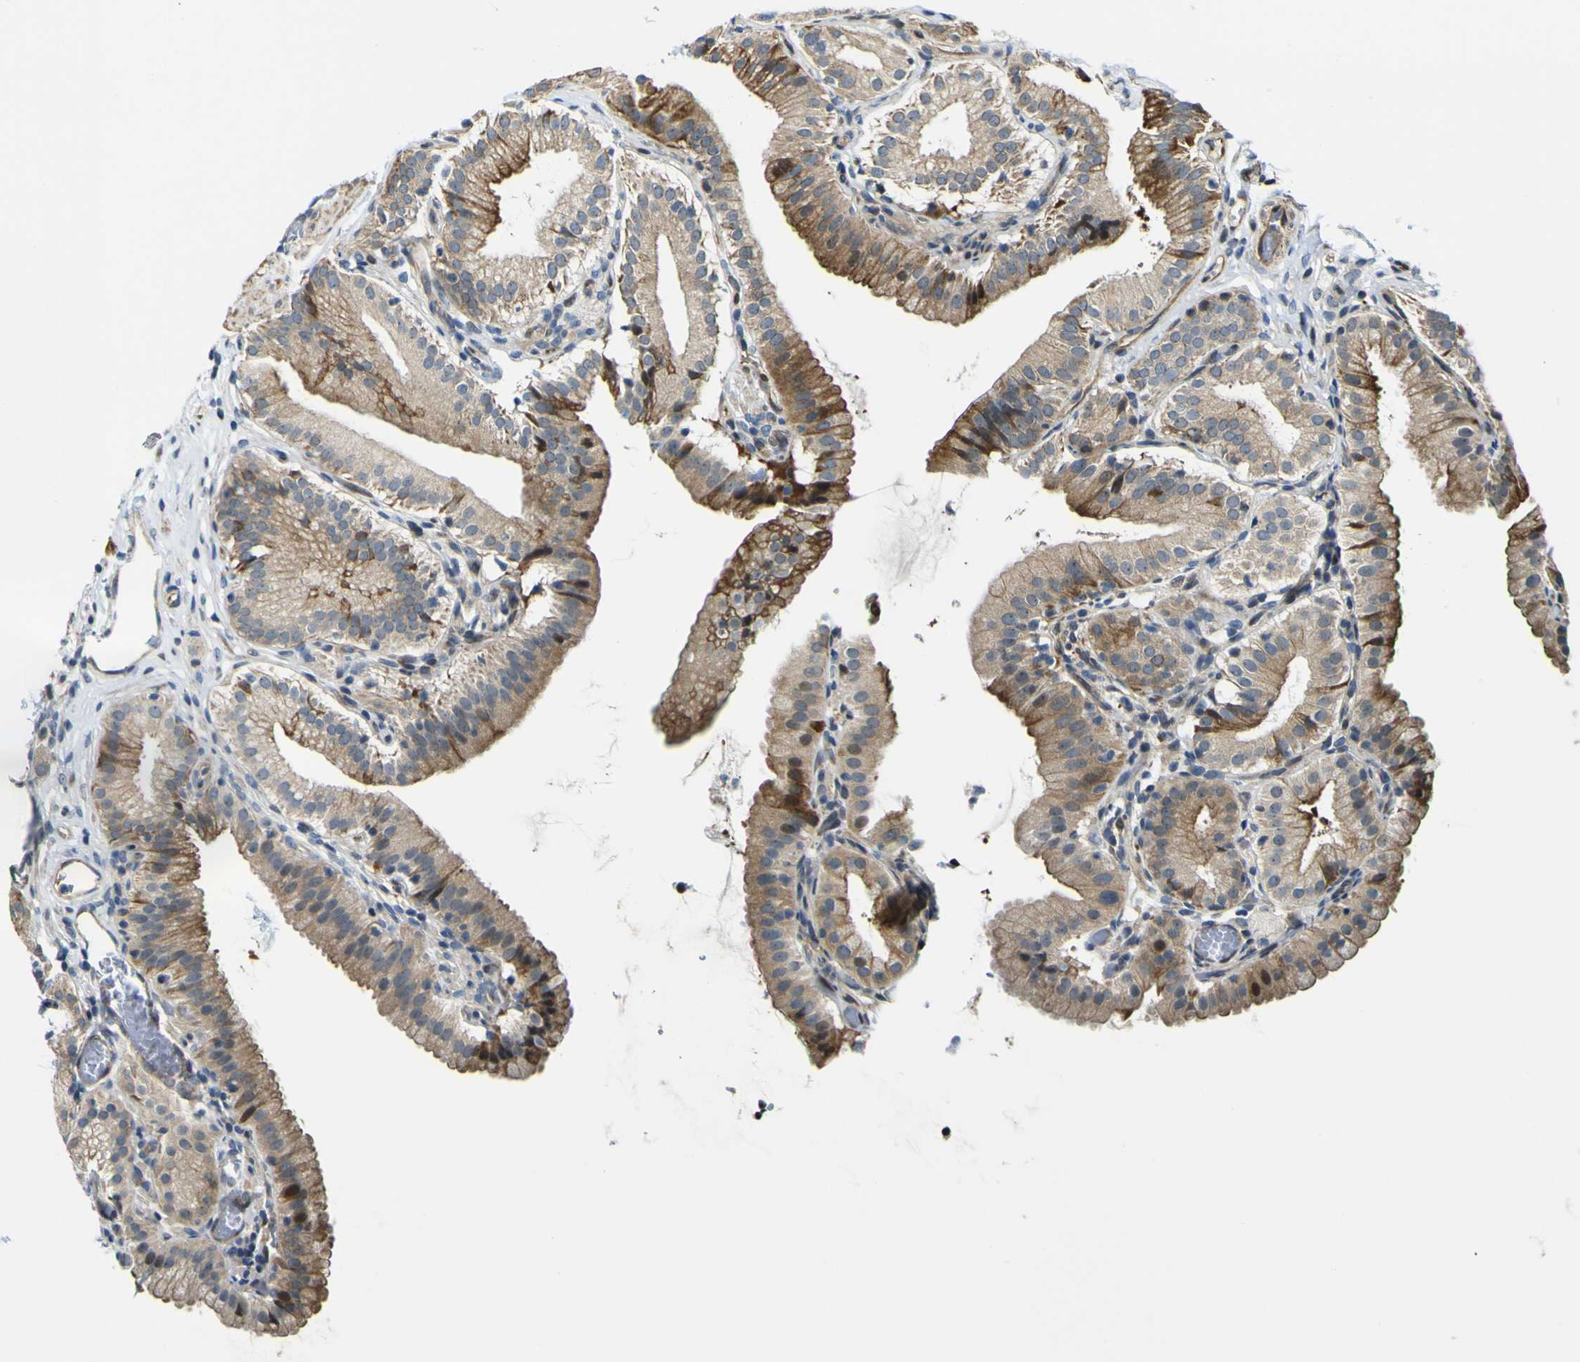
{"staining": {"intensity": "strong", "quantity": "25%-75%", "location": "cytoplasmic/membranous,nuclear"}, "tissue": "gallbladder", "cell_type": "Glandular cells", "image_type": "normal", "snomed": [{"axis": "morphology", "description": "Normal tissue, NOS"}, {"axis": "topography", "description": "Gallbladder"}], "caption": "A brown stain highlights strong cytoplasmic/membranous,nuclear staining of a protein in glandular cells of unremarkable gallbladder.", "gene": "KDM7A", "patient": {"sex": "male", "age": 54}}